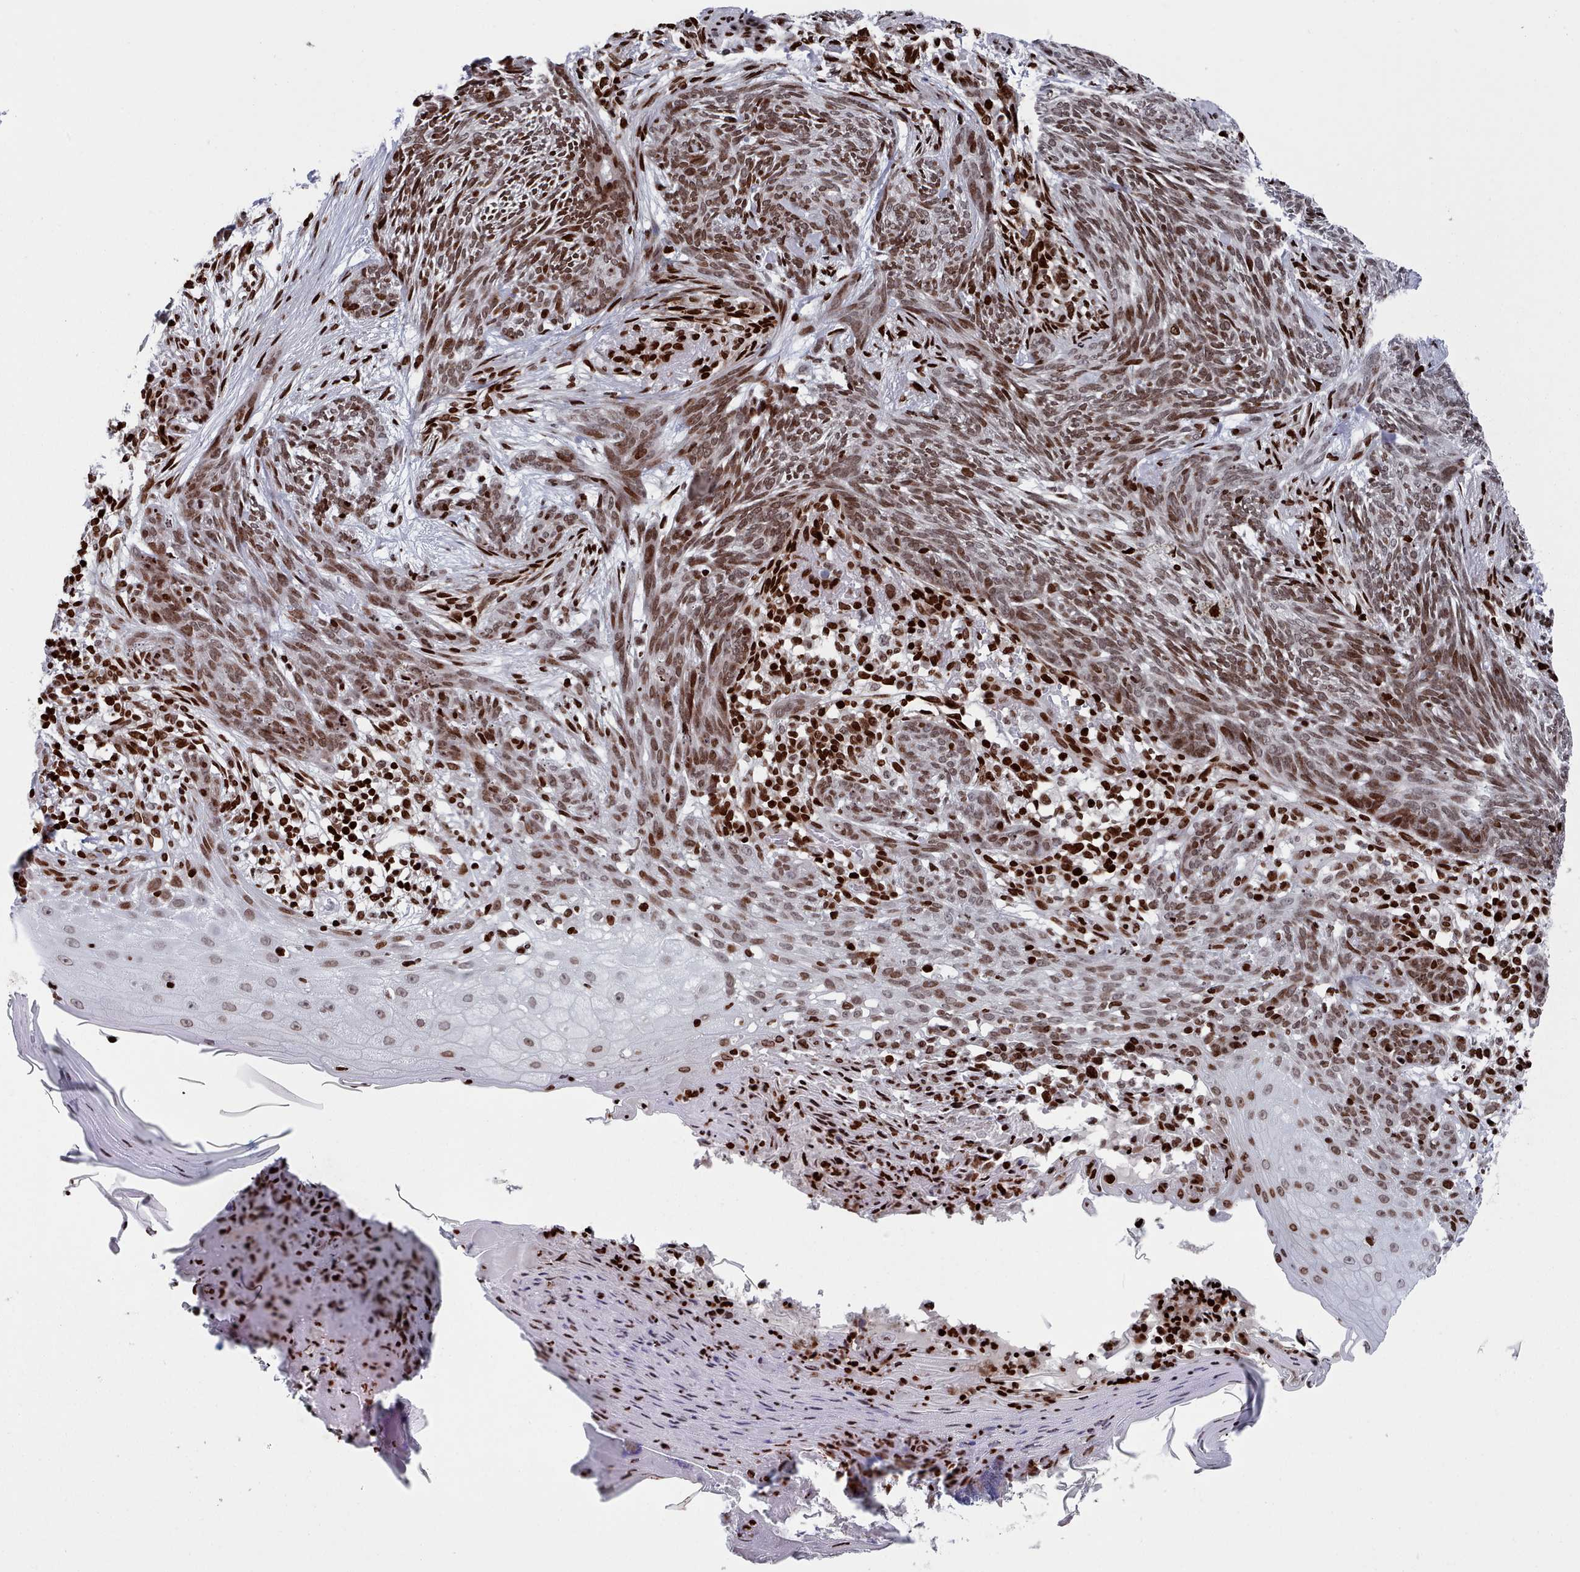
{"staining": {"intensity": "moderate", "quantity": ">75%", "location": "nuclear"}, "tissue": "skin cancer", "cell_type": "Tumor cells", "image_type": "cancer", "snomed": [{"axis": "morphology", "description": "Basal cell carcinoma"}, {"axis": "topography", "description": "Skin"}], "caption": "An immunohistochemistry micrograph of neoplastic tissue is shown. Protein staining in brown labels moderate nuclear positivity in skin cancer (basal cell carcinoma) within tumor cells. The protein is stained brown, and the nuclei are stained in blue (DAB IHC with brightfield microscopy, high magnification).", "gene": "PCDHB12", "patient": {"sex": "male", "age": 73}}